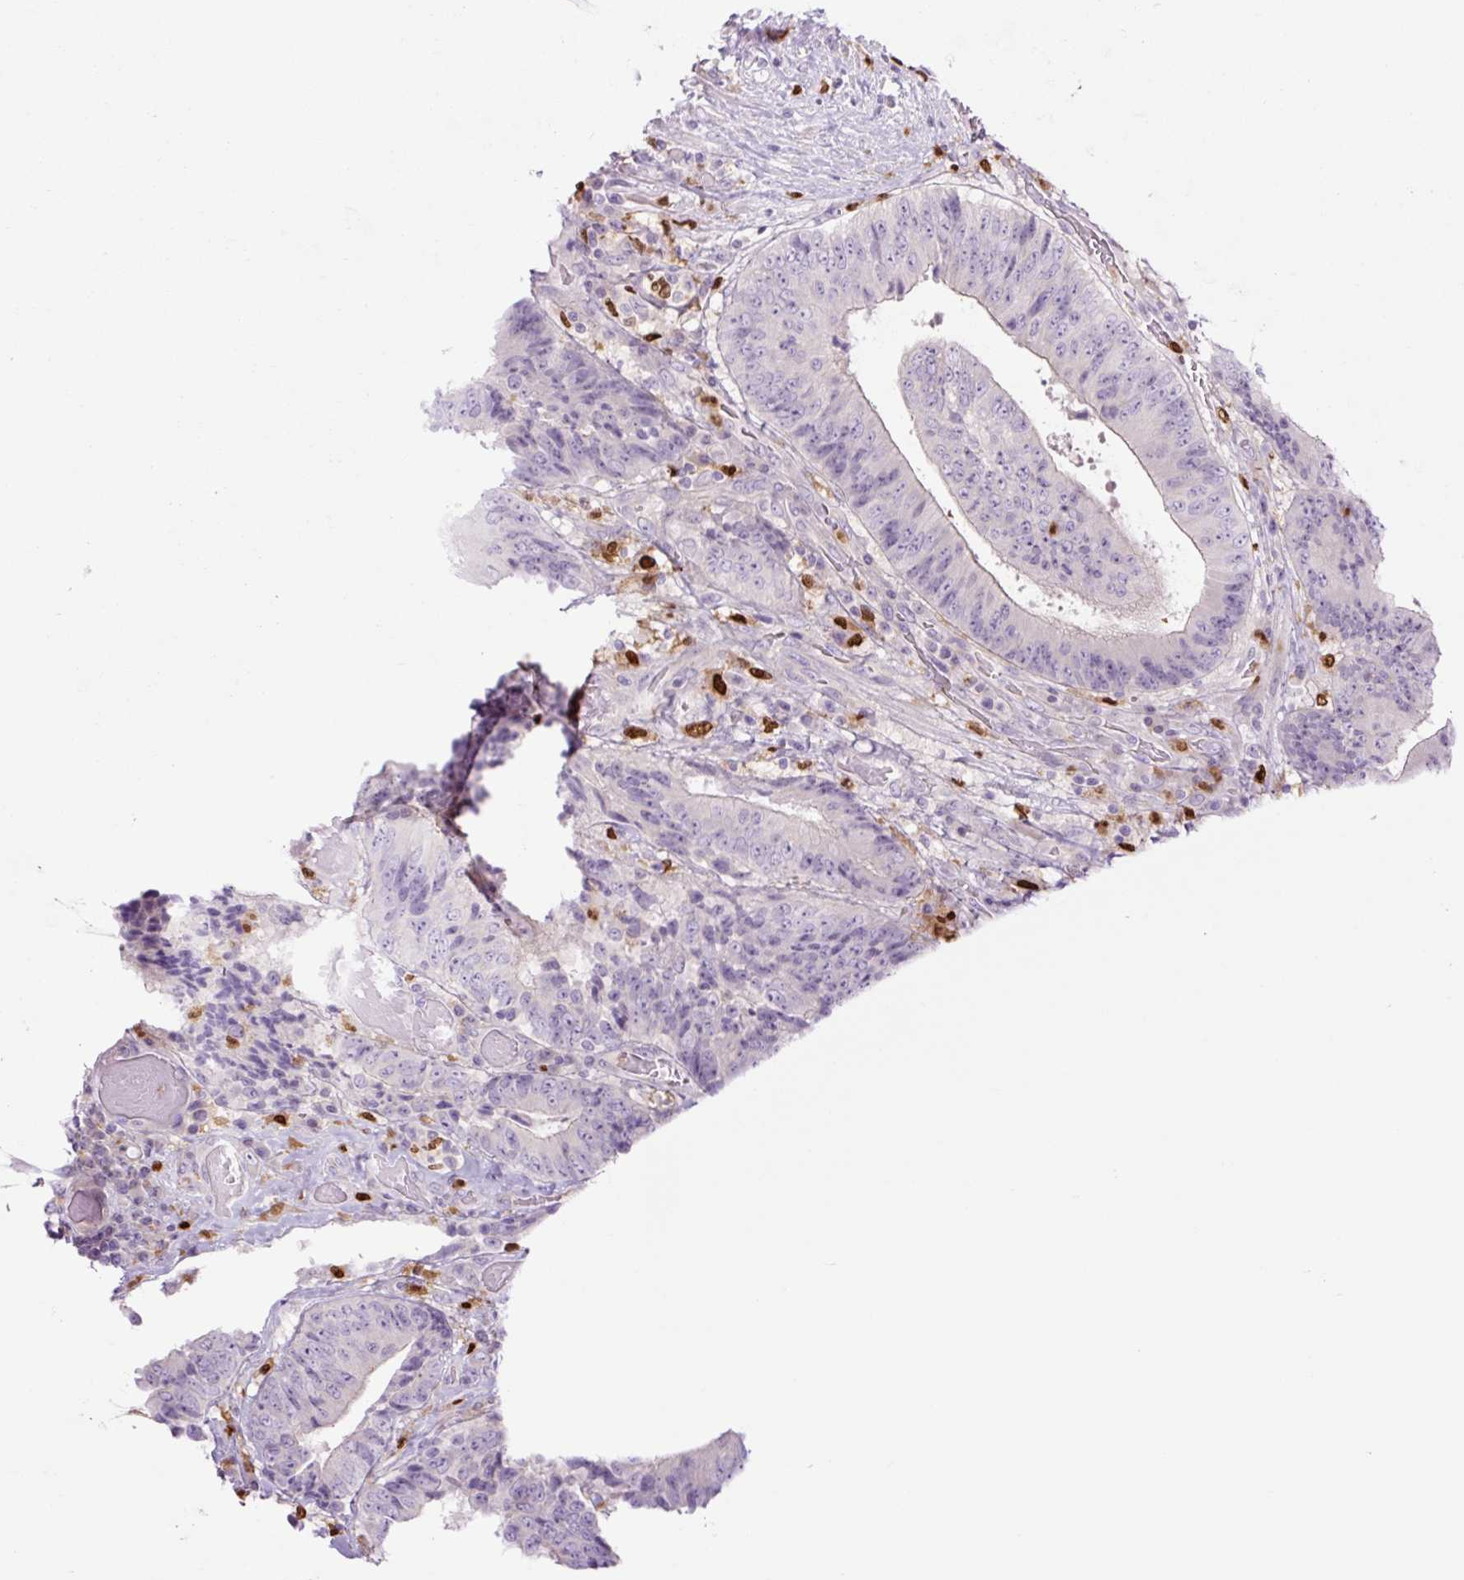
{"staining": {"intensity": "negative", "quantity": "none", "location": "none"}, "tissue": "colorectal cancer", "cell_type": "Tumor cells", "image_type": "cancer", "snomed": [{"axis": "morphology", "description": "Adenocarcinoma, NOS"}, {"axis": "topography", "description": "Rectum"}], "caption": "Tumor cells show no significant expression in colorectal cancer.", "gene": "SPI1", "patient": {"sex": "male", "age": 72}}